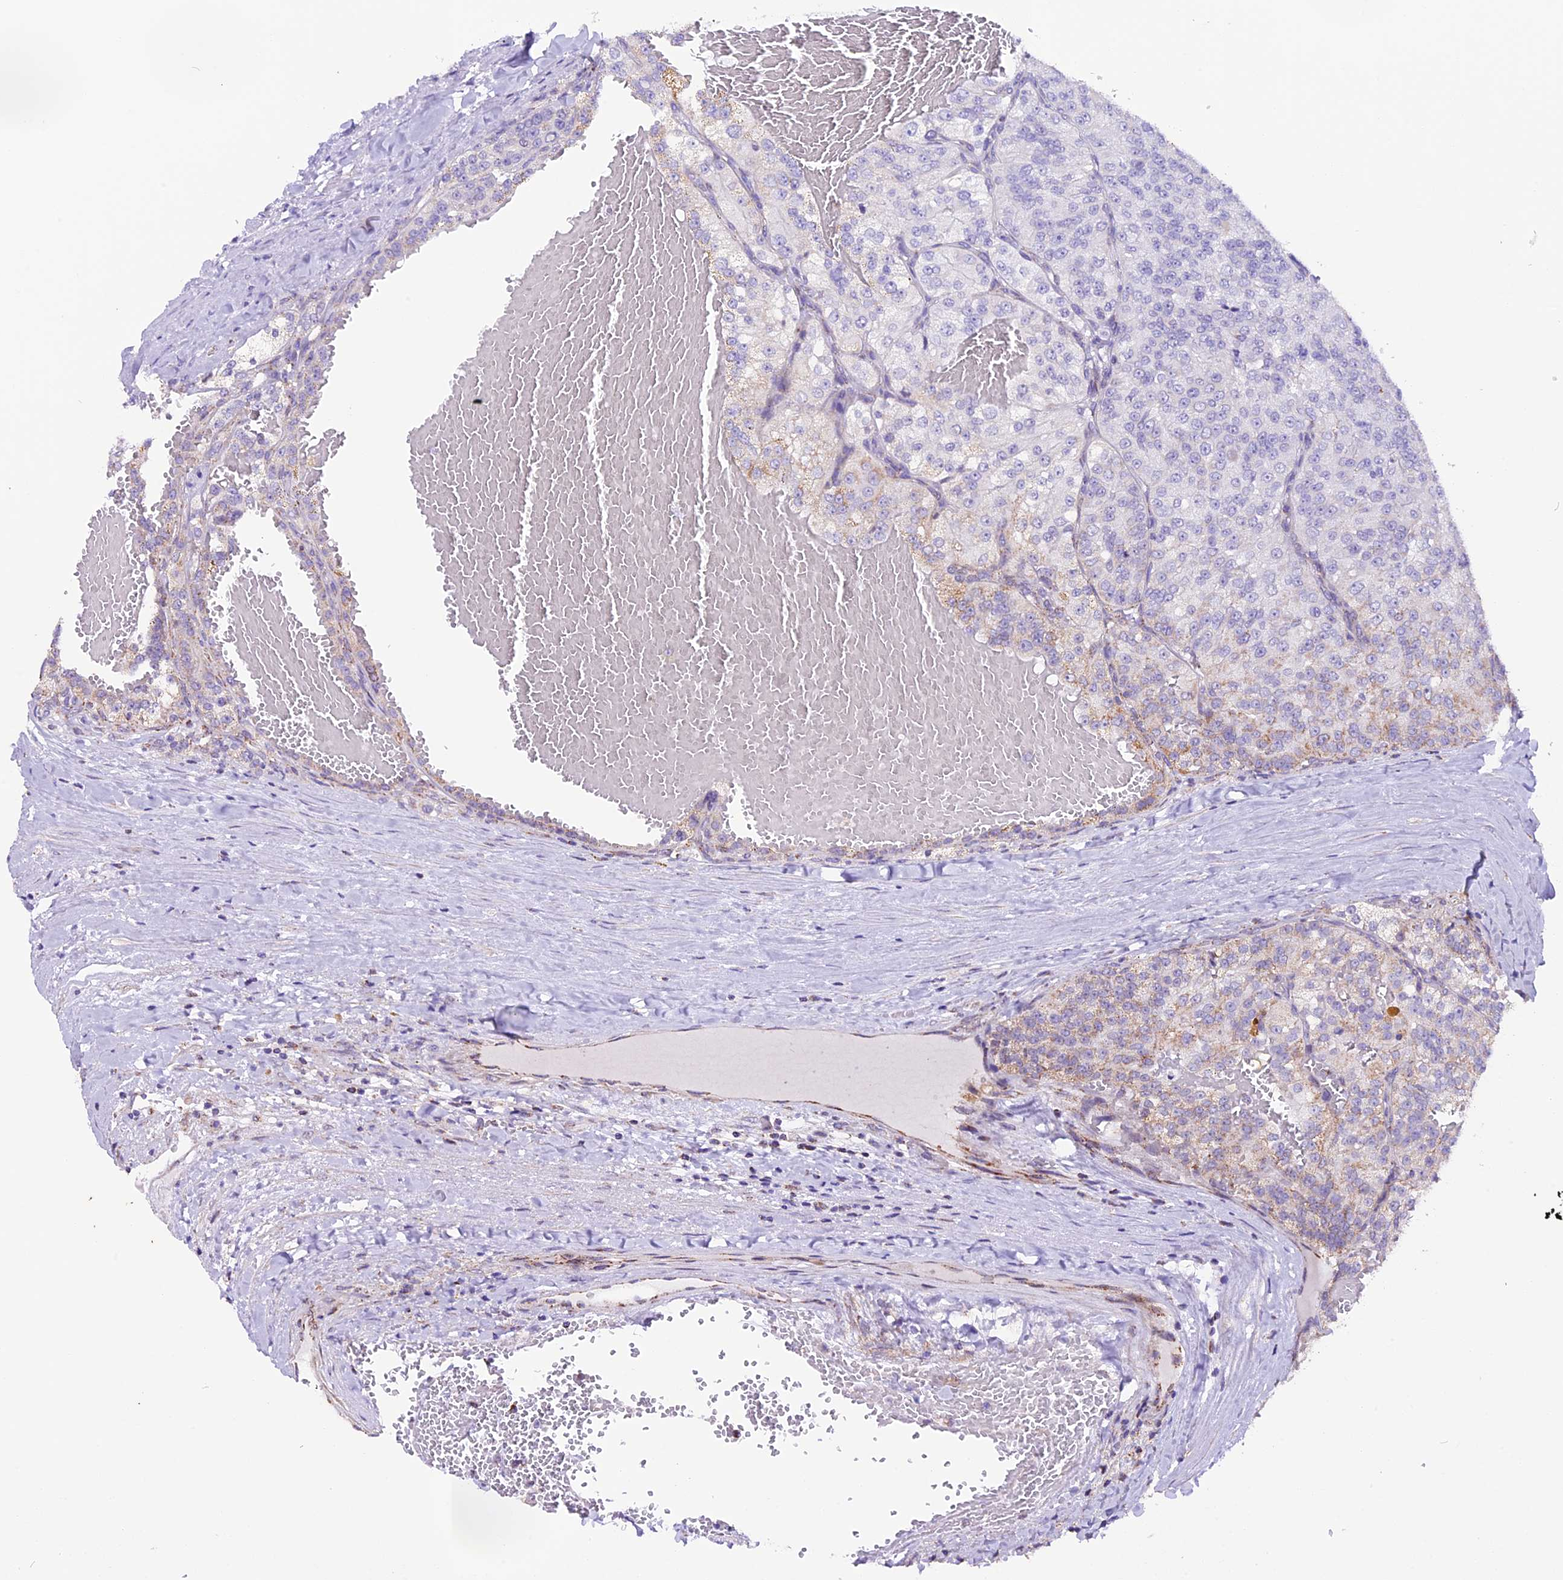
{"staining": {"intensity": "weak", "quantity": "<25%", "location": "cytoplasmic/membranous"}, "tissue": "renal cancer", "cell_type": "Tumor cells", "image_type": "cancer", "snomed": [{"axis": "morphology", "description": "Adenocarcinoma, NOS"}, {"axis": "topography", "description": "Kidney"}], "caption": "Immunohistochemical staining of renal cancer (adenocarcinoma) displays no significant positivity in tumor cells. The staining is performed using DAB (3,3'-diaminobenzidine) brown chromogen with nuclei counter-stained in using hematoxylin.", "gene": "TFAM", "patient": {"sex": "female", "age": 63}}